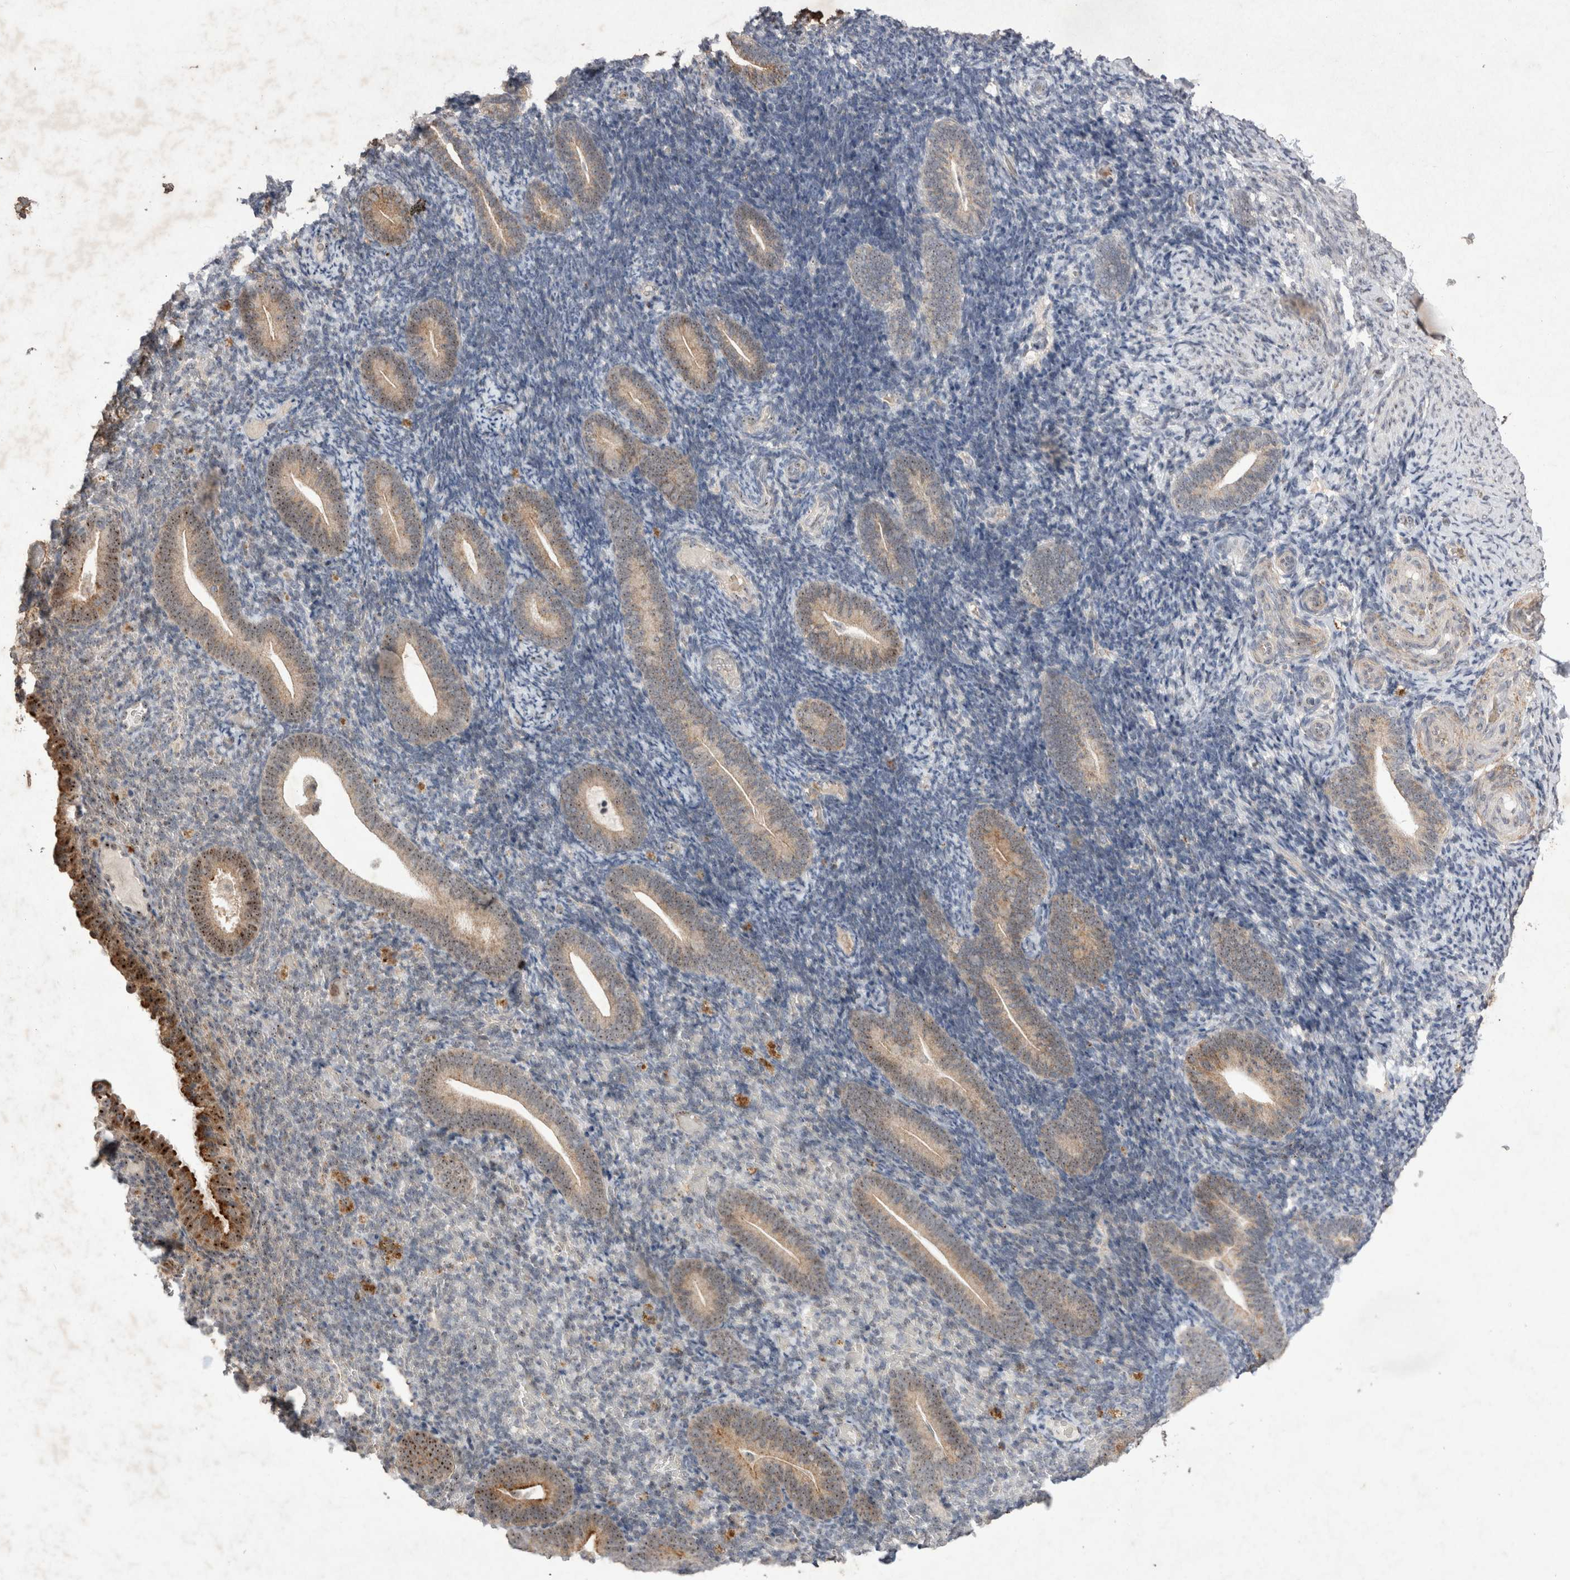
{"staining": {"intensity": "weak", "quantity": "<25%", "location": "nuclear"}, "tissue": "endometrium", "cell_type": "Cells in endometrial stroma", "image_type": "normal", "snomed": [{"axis": "morphology", "description": "Normal tissue, NOS"}, {"axis": "topography", "description": "Endometrium"}], "caption": "High power microscopy micrograph of an immunohistochemistry (IHC) photomicrograph of unremarkable endometrium, revealing no significant positivity in cells in endometrial stroma.", "gene": "STK11", "patient": {"sex": "female", "age": 51}}